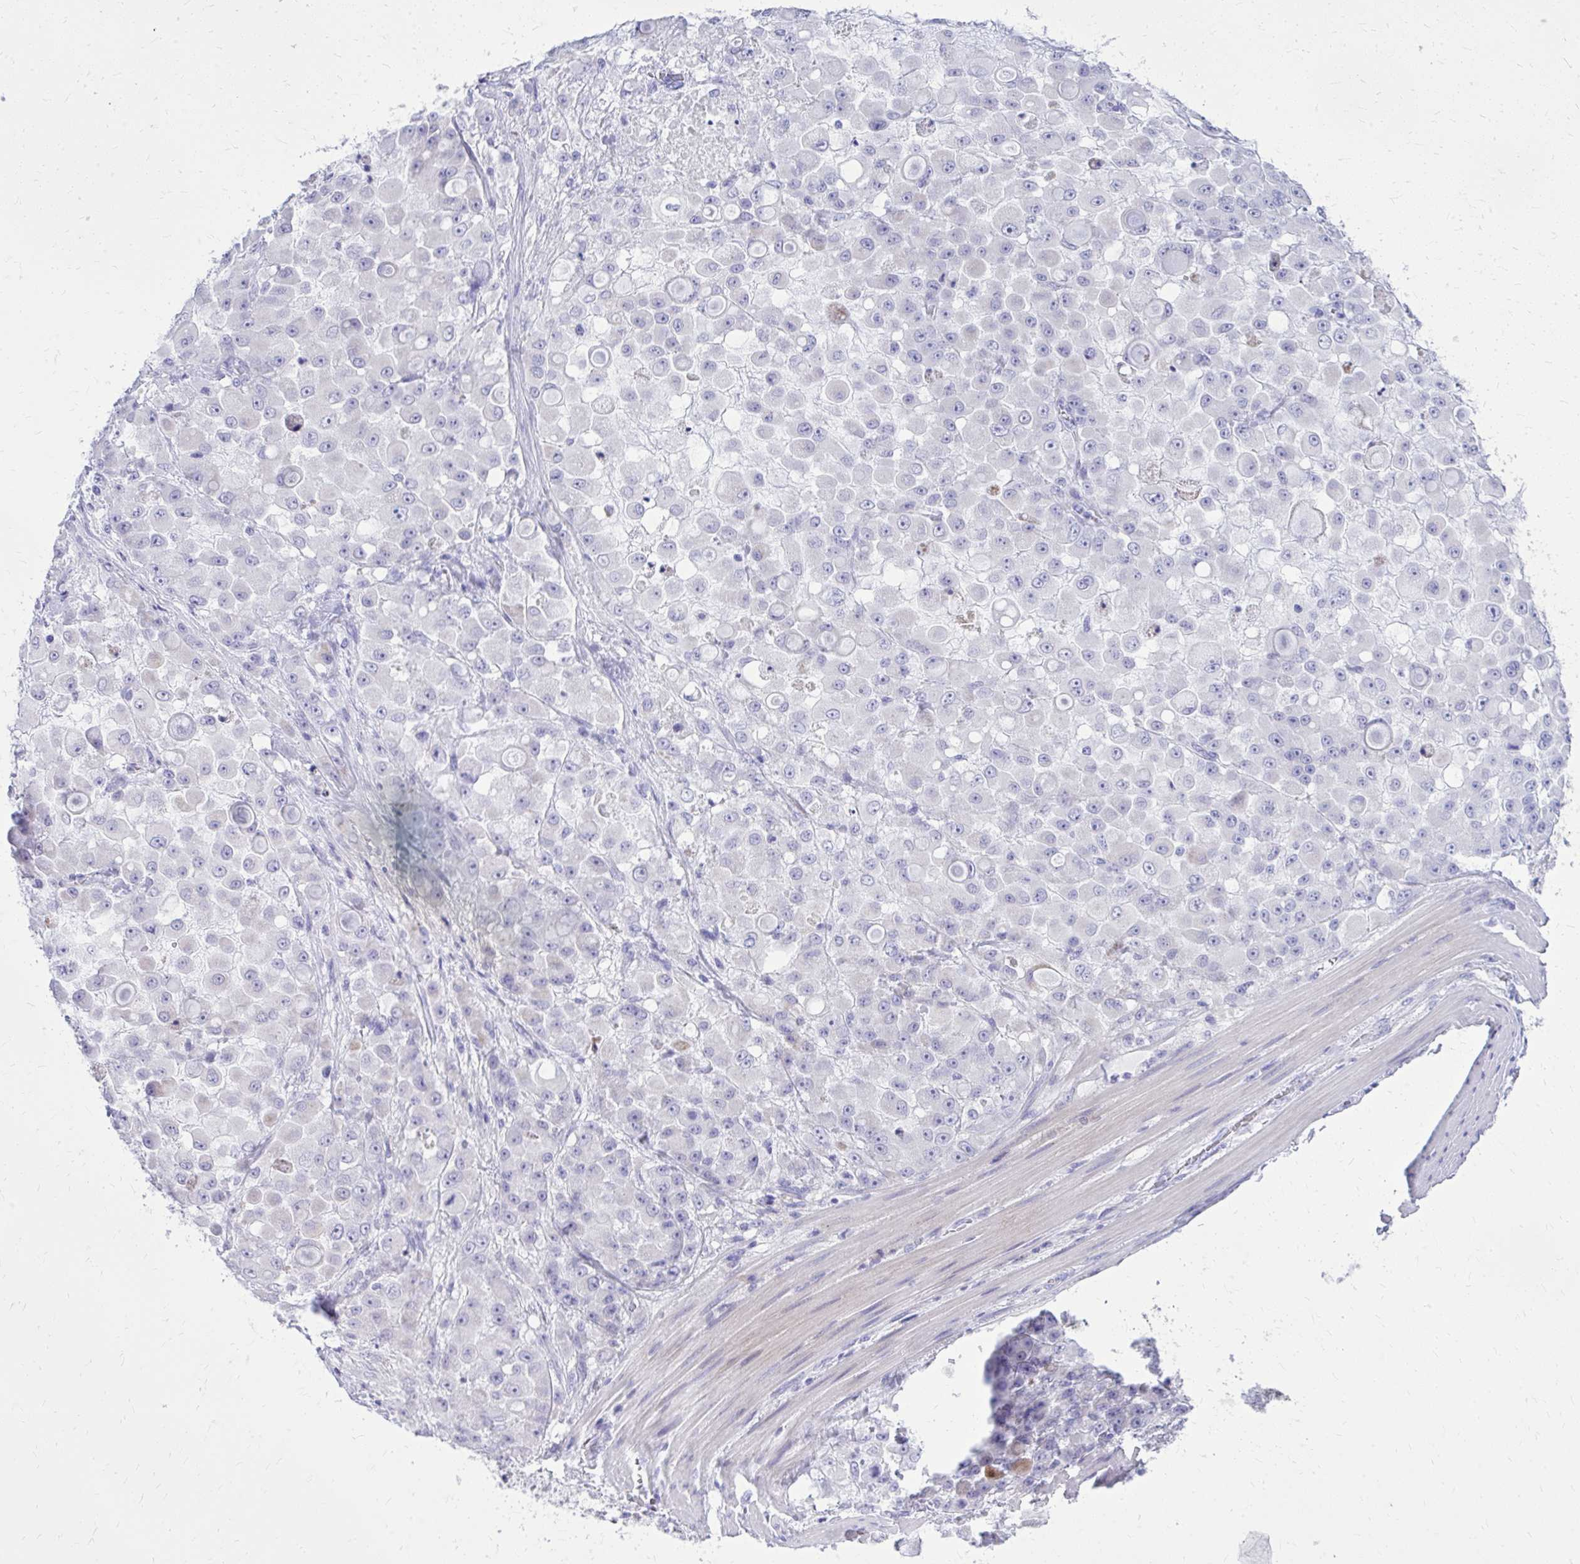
{"staining": {"intensity": "negative", "quantity": "none", "location": "none"}, "tissue": "stomach cancer", "cell_type": "Tumor cells", "image_type": "cancer", "snomed": [{"axis": "morphology", "description": "Adenocarcinoma, NOS"}, {"axis": "topography", "description": "Stomach"}], "caption": "The IHC histopathology image has no significant positivity in tumor cells of stomach adenocarcinoma tissue.", "gene": "BCL6B", "patient": {"sex": "female", "age": 76}}